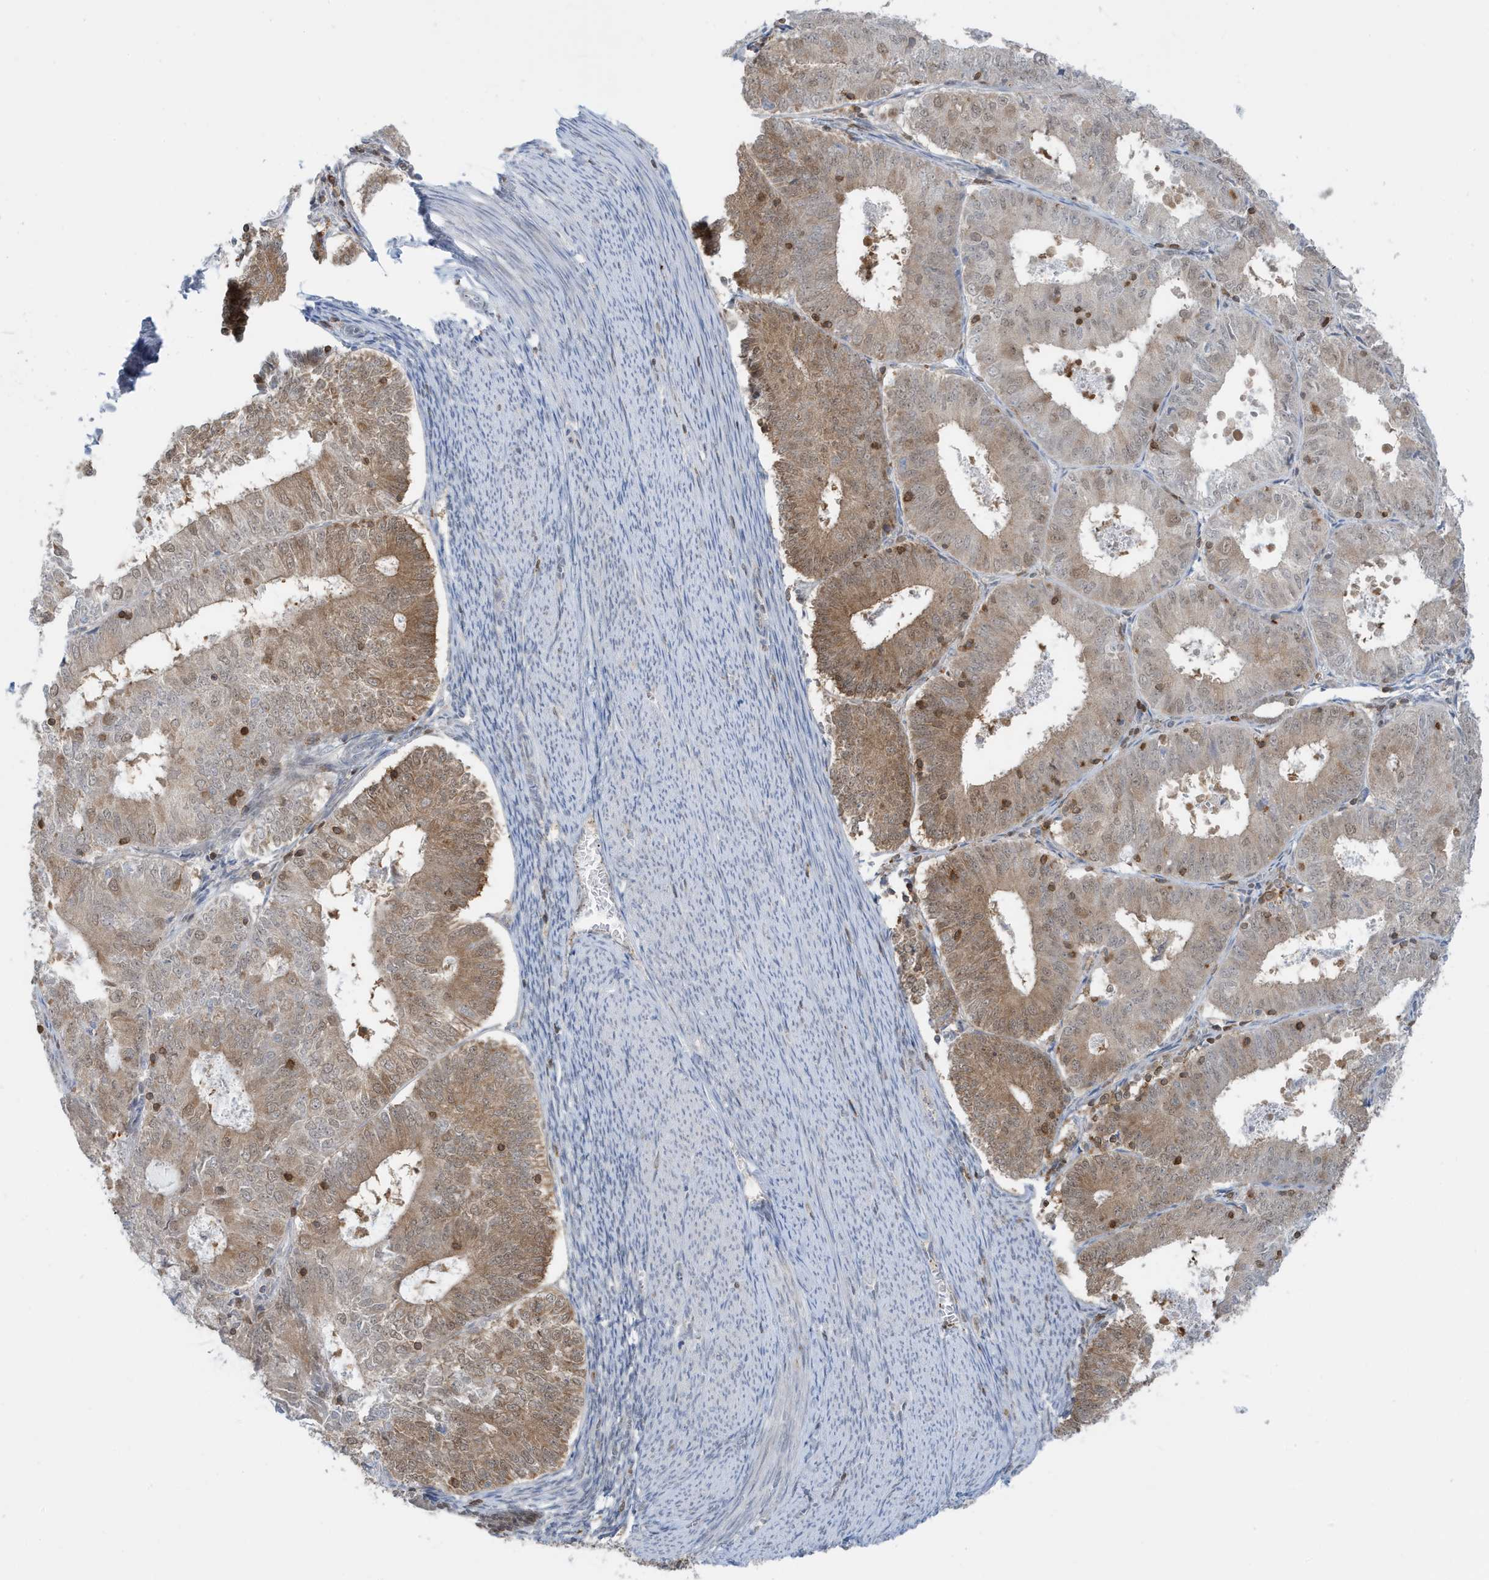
{"staining": {"intensity": "moderate", "quantity": "<25%", "location": "cytoplasmic/membranous"}, "tissue": "endometrial cancer", "cell_type": "Tumor cells", "image_type": "cancer", "snomed": [{"axis": "morphology", "description": "Adenocarcinoma, NOS"}, {"axis": "topography", "description": "Endometrium"}], "caption": "A photomicrograph of human endometrial adenocarcinoma stained for a protein reveals moderate cytoplasmic/membranous brown staining in tumor cells. The staining was performed using DAB to visualize the protein expression in brown, while the nuclei were stained in blue with hematoxylin (Magnification: 20x).", "gene": "OGA", "patient": {"sex": "female", "age": 57}}